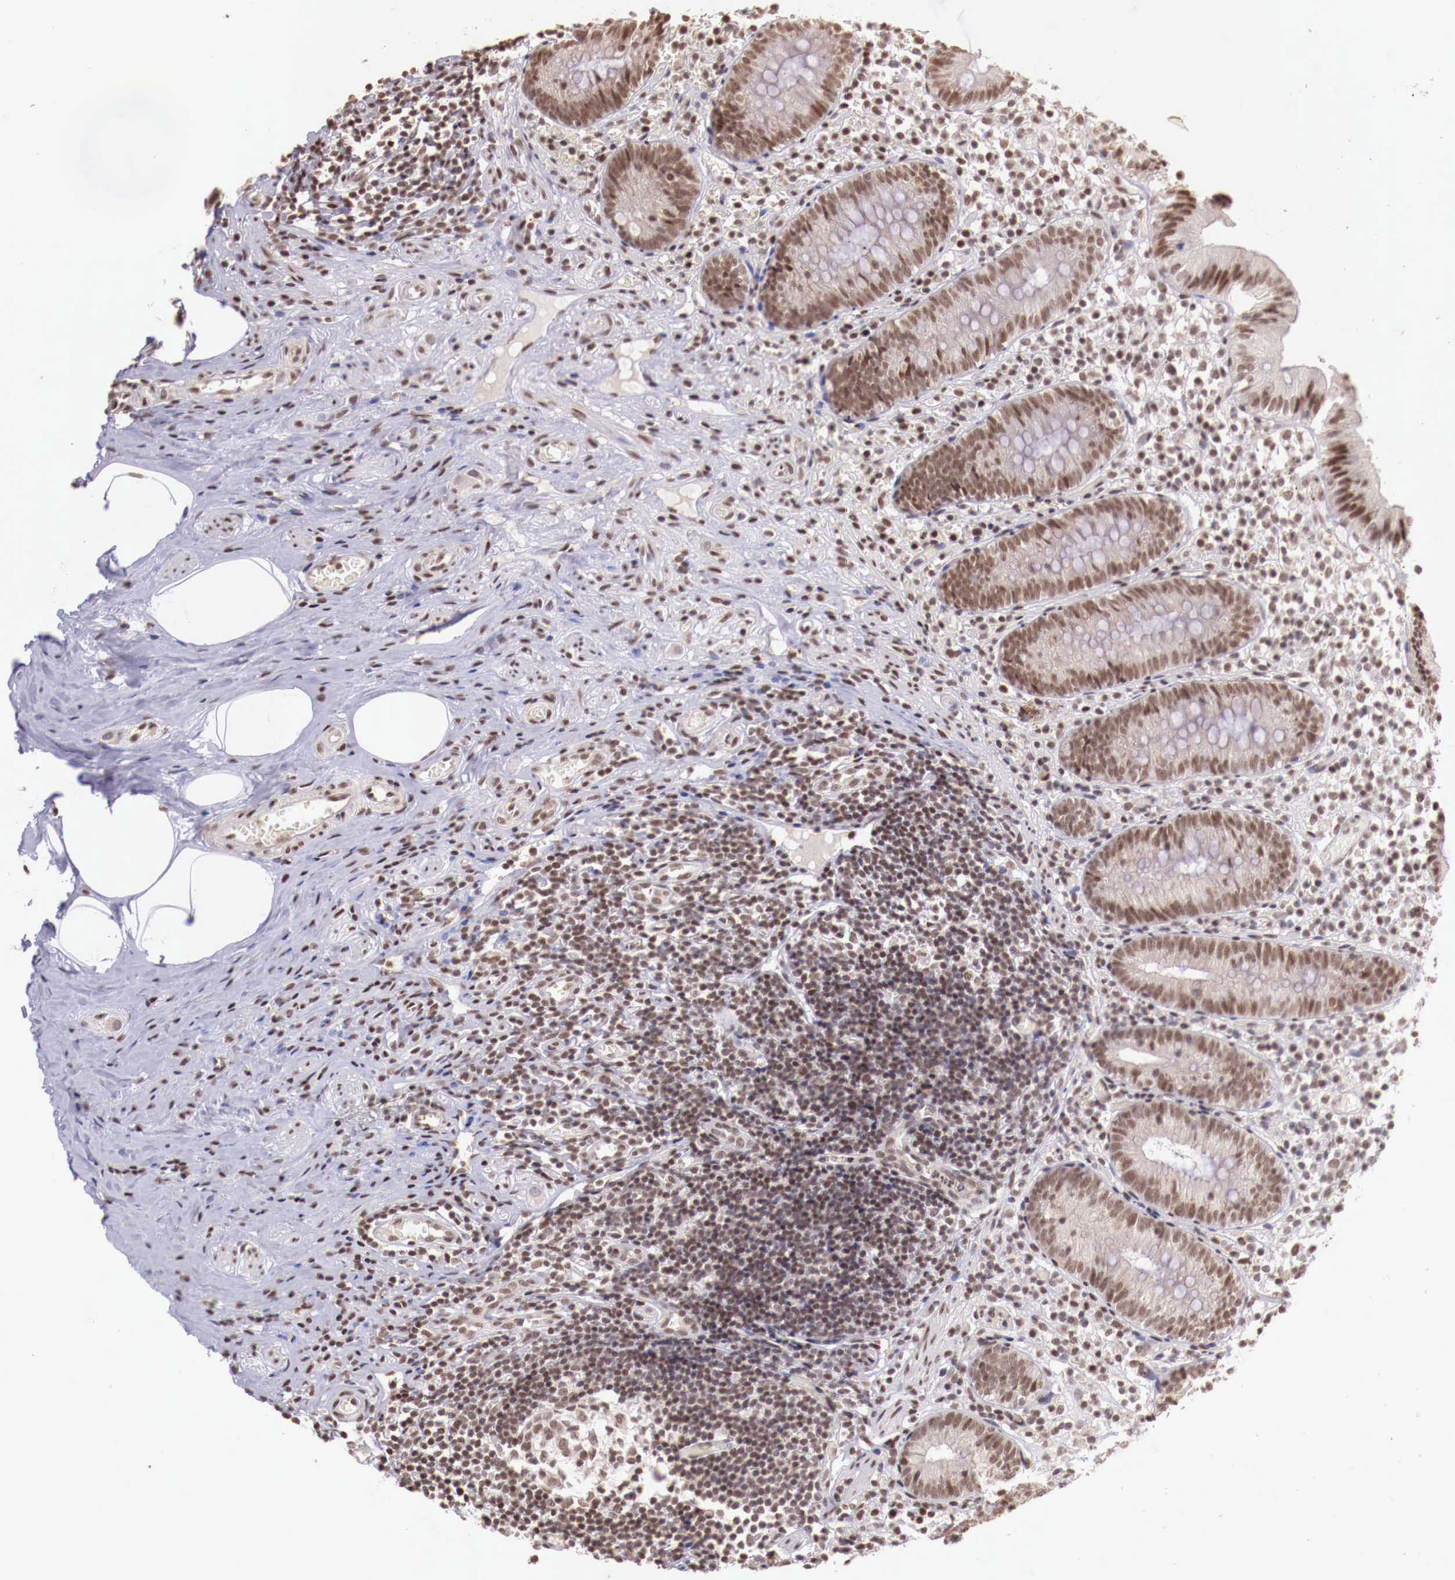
{"staining": {"intensity": "moderate", "quantity": ">75%", "location": "nuclear"}, "tissue": "appendix", "cell_type": "Glandular cells", "image_type": "normal", "snomed": [{"axis": "morphology", "description": "Normal tissue, NOS"}, {"axis": "topography", "description": "Appendix"}], "caption": "A high-resolution micrograph shows immunohistochemistry (IHC) staining of normal appendix, which exhibits moderate nuclear positivity in approximately >75% of glandular cells.", "gene": "SP1", "patient": {"sex": "male", "age": 25}}